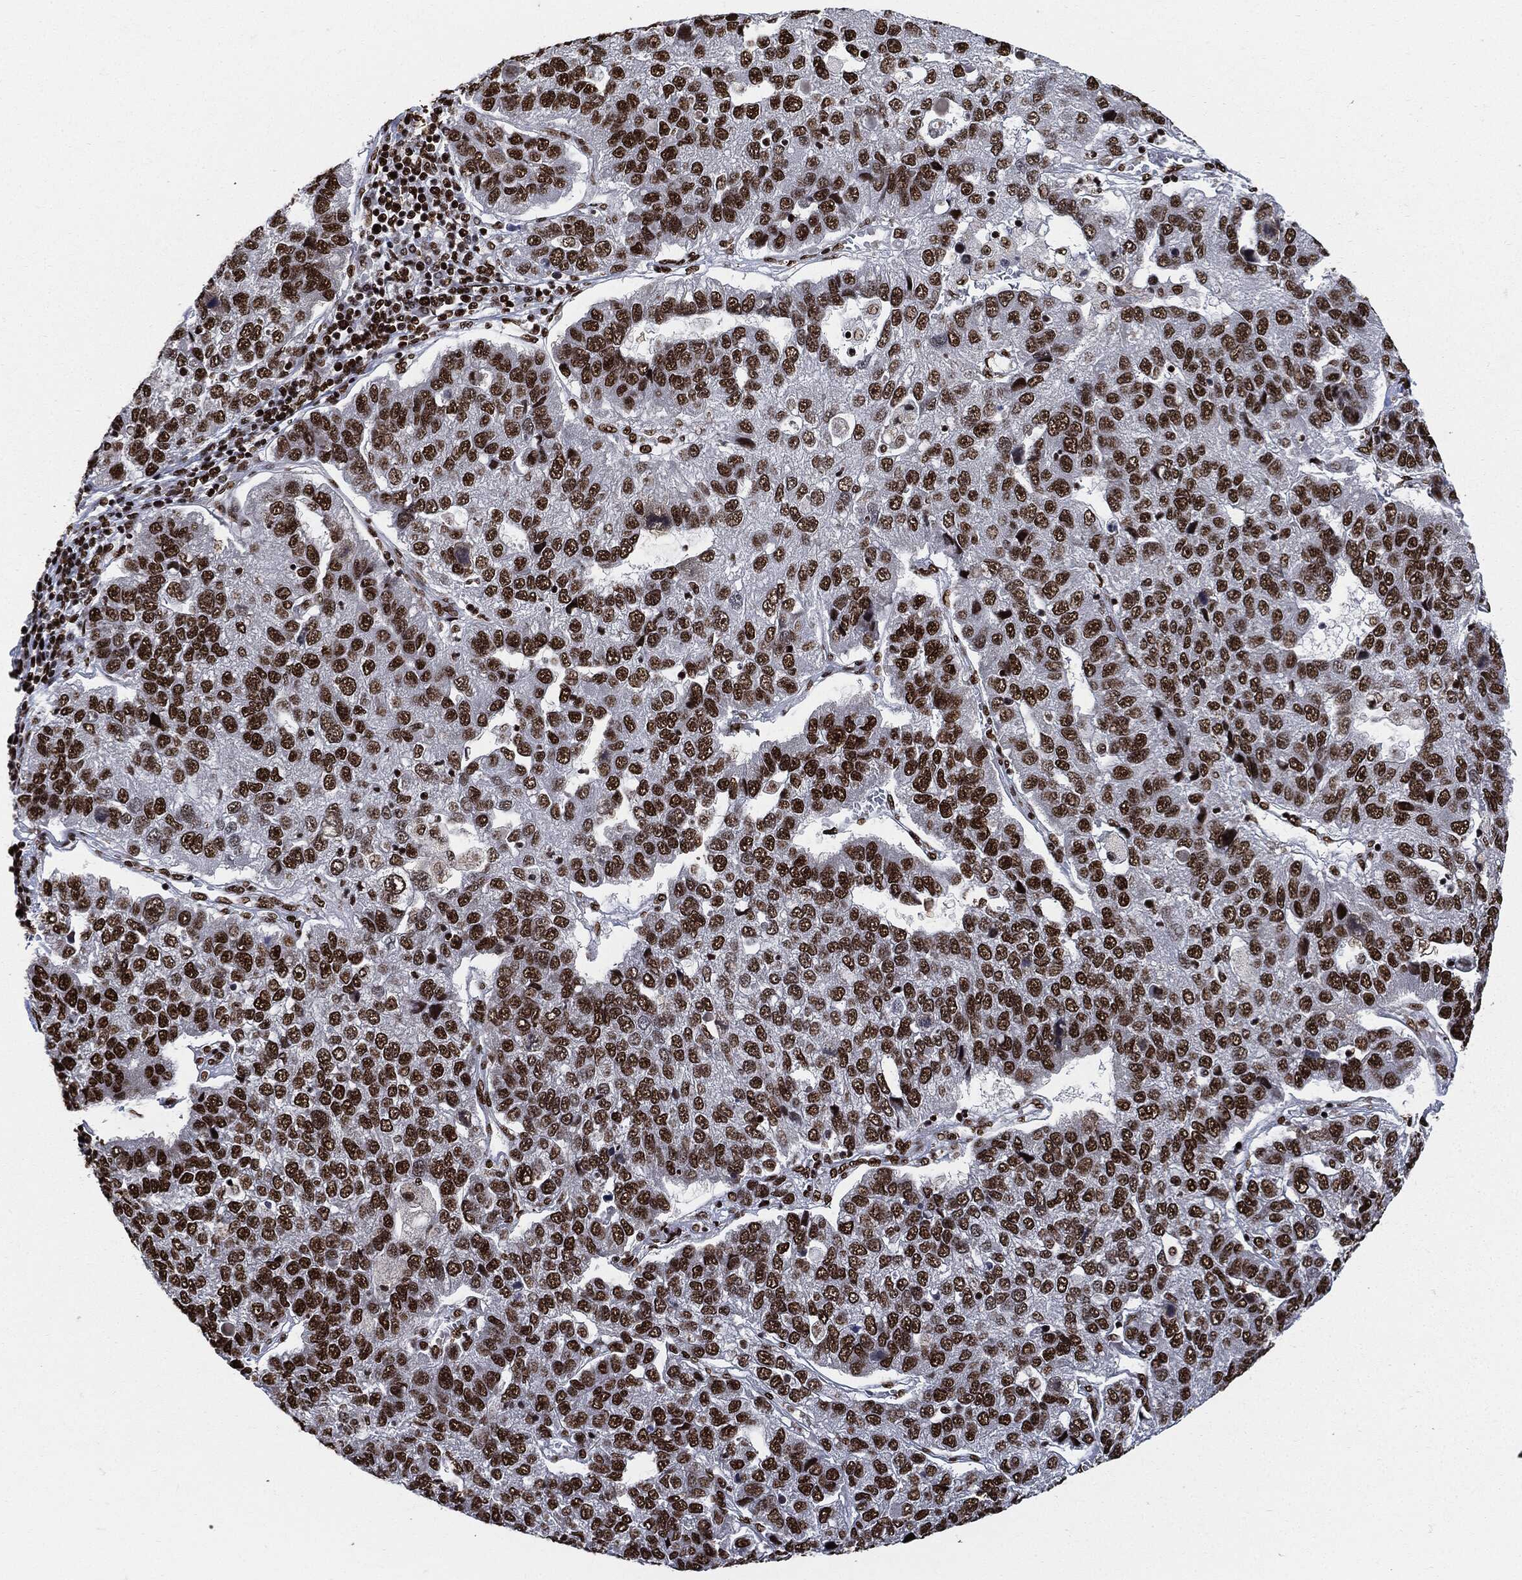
{"staining": {"intensity": "strong", "quantity": ">75%", "location": "nuclear"}, "tissue": "pancreatic cancer", "cell_type": "Tumor cells", "image_type": "cancer", "snomed": [{"axis": "morphology", "description": "Adenocarcinoma, NOS"}, {"axis": "topography", "description": "Pancreas"}], "caption": "Adenocarcinoma (pancreatic) stained with a brown dye displays strong nuclear positive positivity in about >75% of tumor cells.", "gene": "RECQL", "patient": {"sex": "female", "age": 61}}